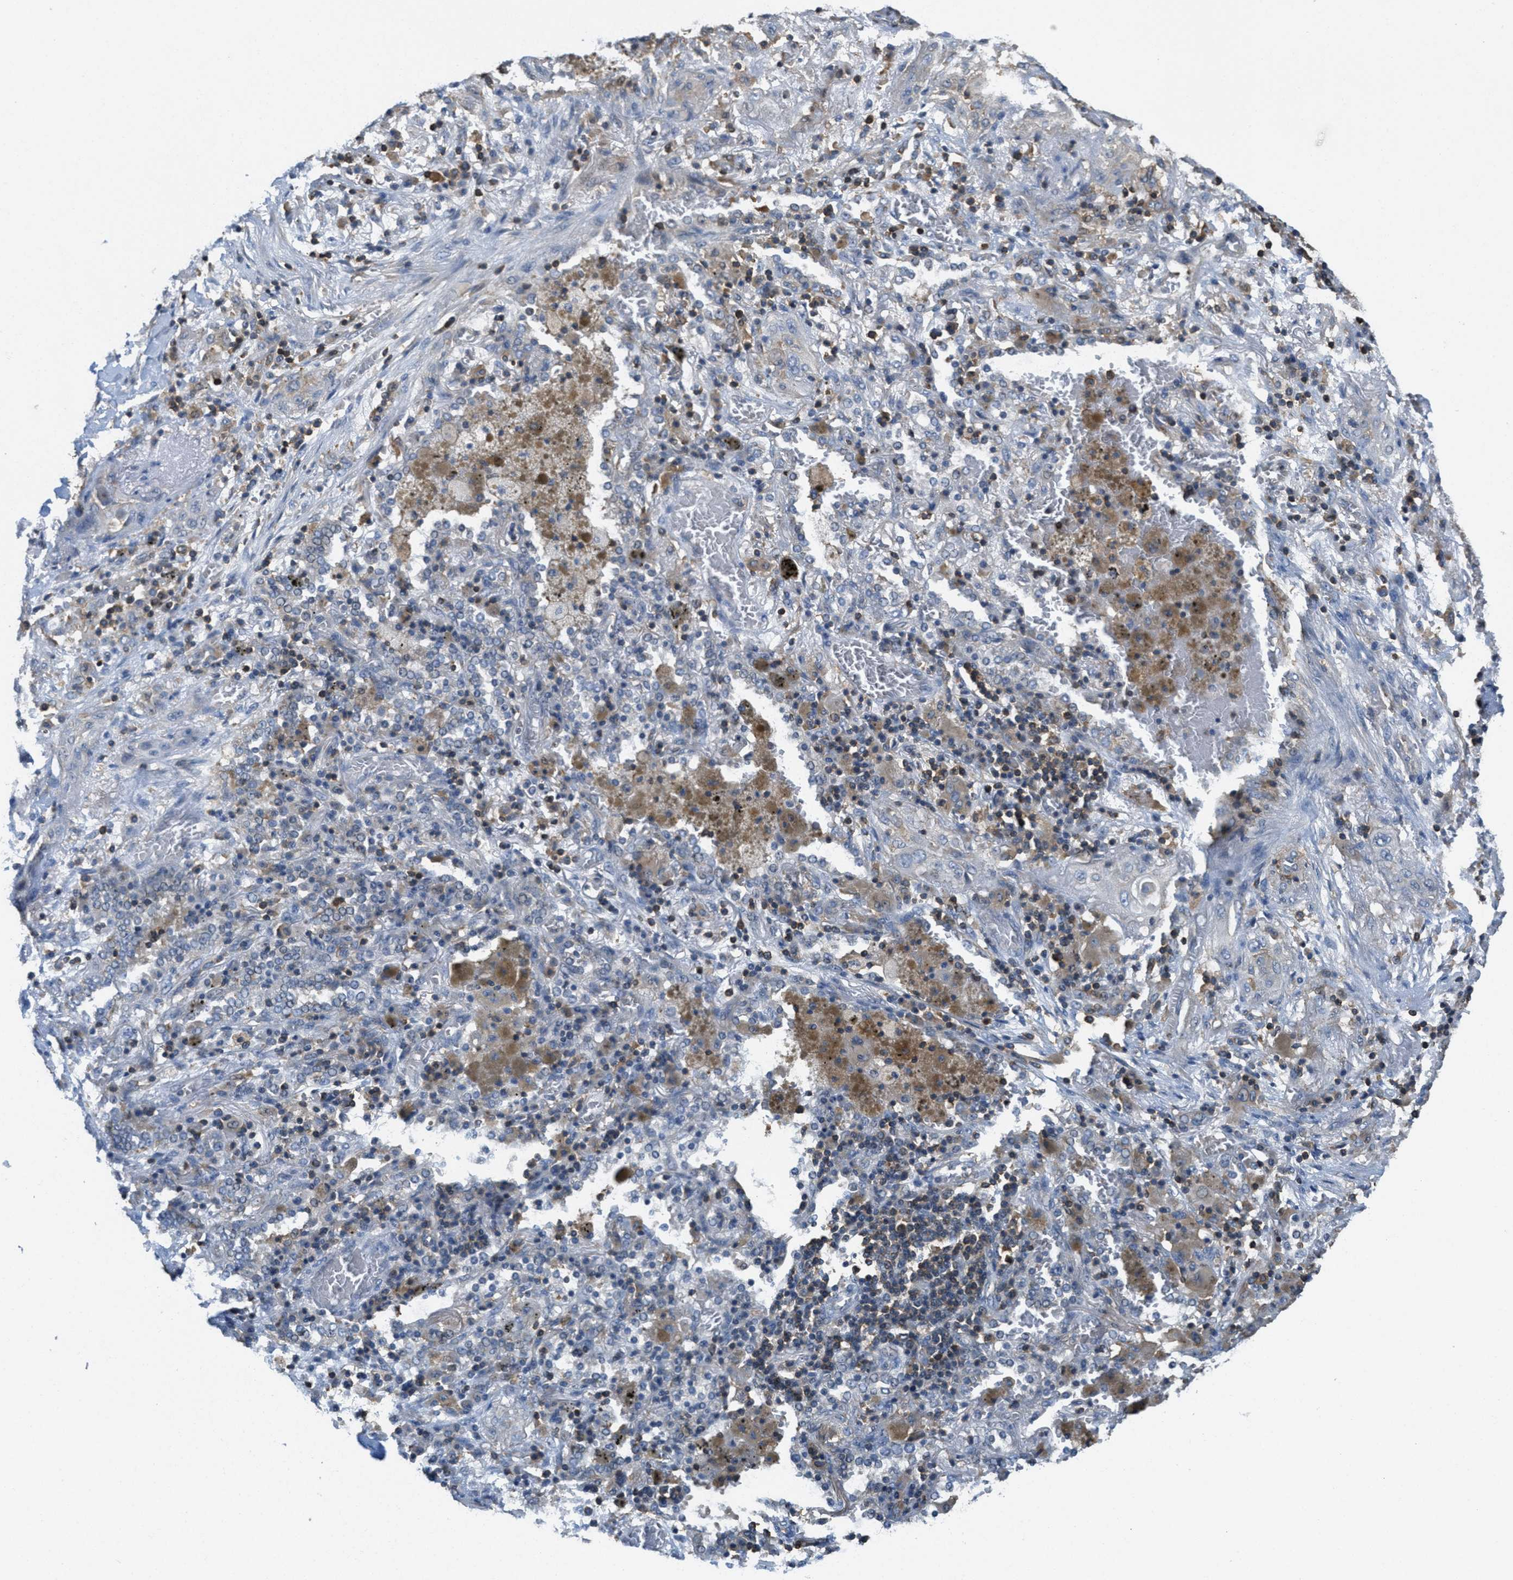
{"staining": {"intensity": "negative", "quantity": "none", "location": "none"}, "tissue": "lung cancer", "cell_type": "Tumor cells", "image_type": "cancer", "snomed": [{"axis": "morphology", "description": "Squamous cell carcinoma, NOS"}, {"axis": "topography", "description": "Lung"}], "caption": "IHC micrograph of human lung squamous cell carcinoma stained for a protein (brown), which displays no positivity in tumor cells. (DAB (3,3'-diaminobenzidine) immunohistochemistry (IHC), high magnification).", "gene": "GRIK2", "patient": {"sex": "female", "age": 47}}